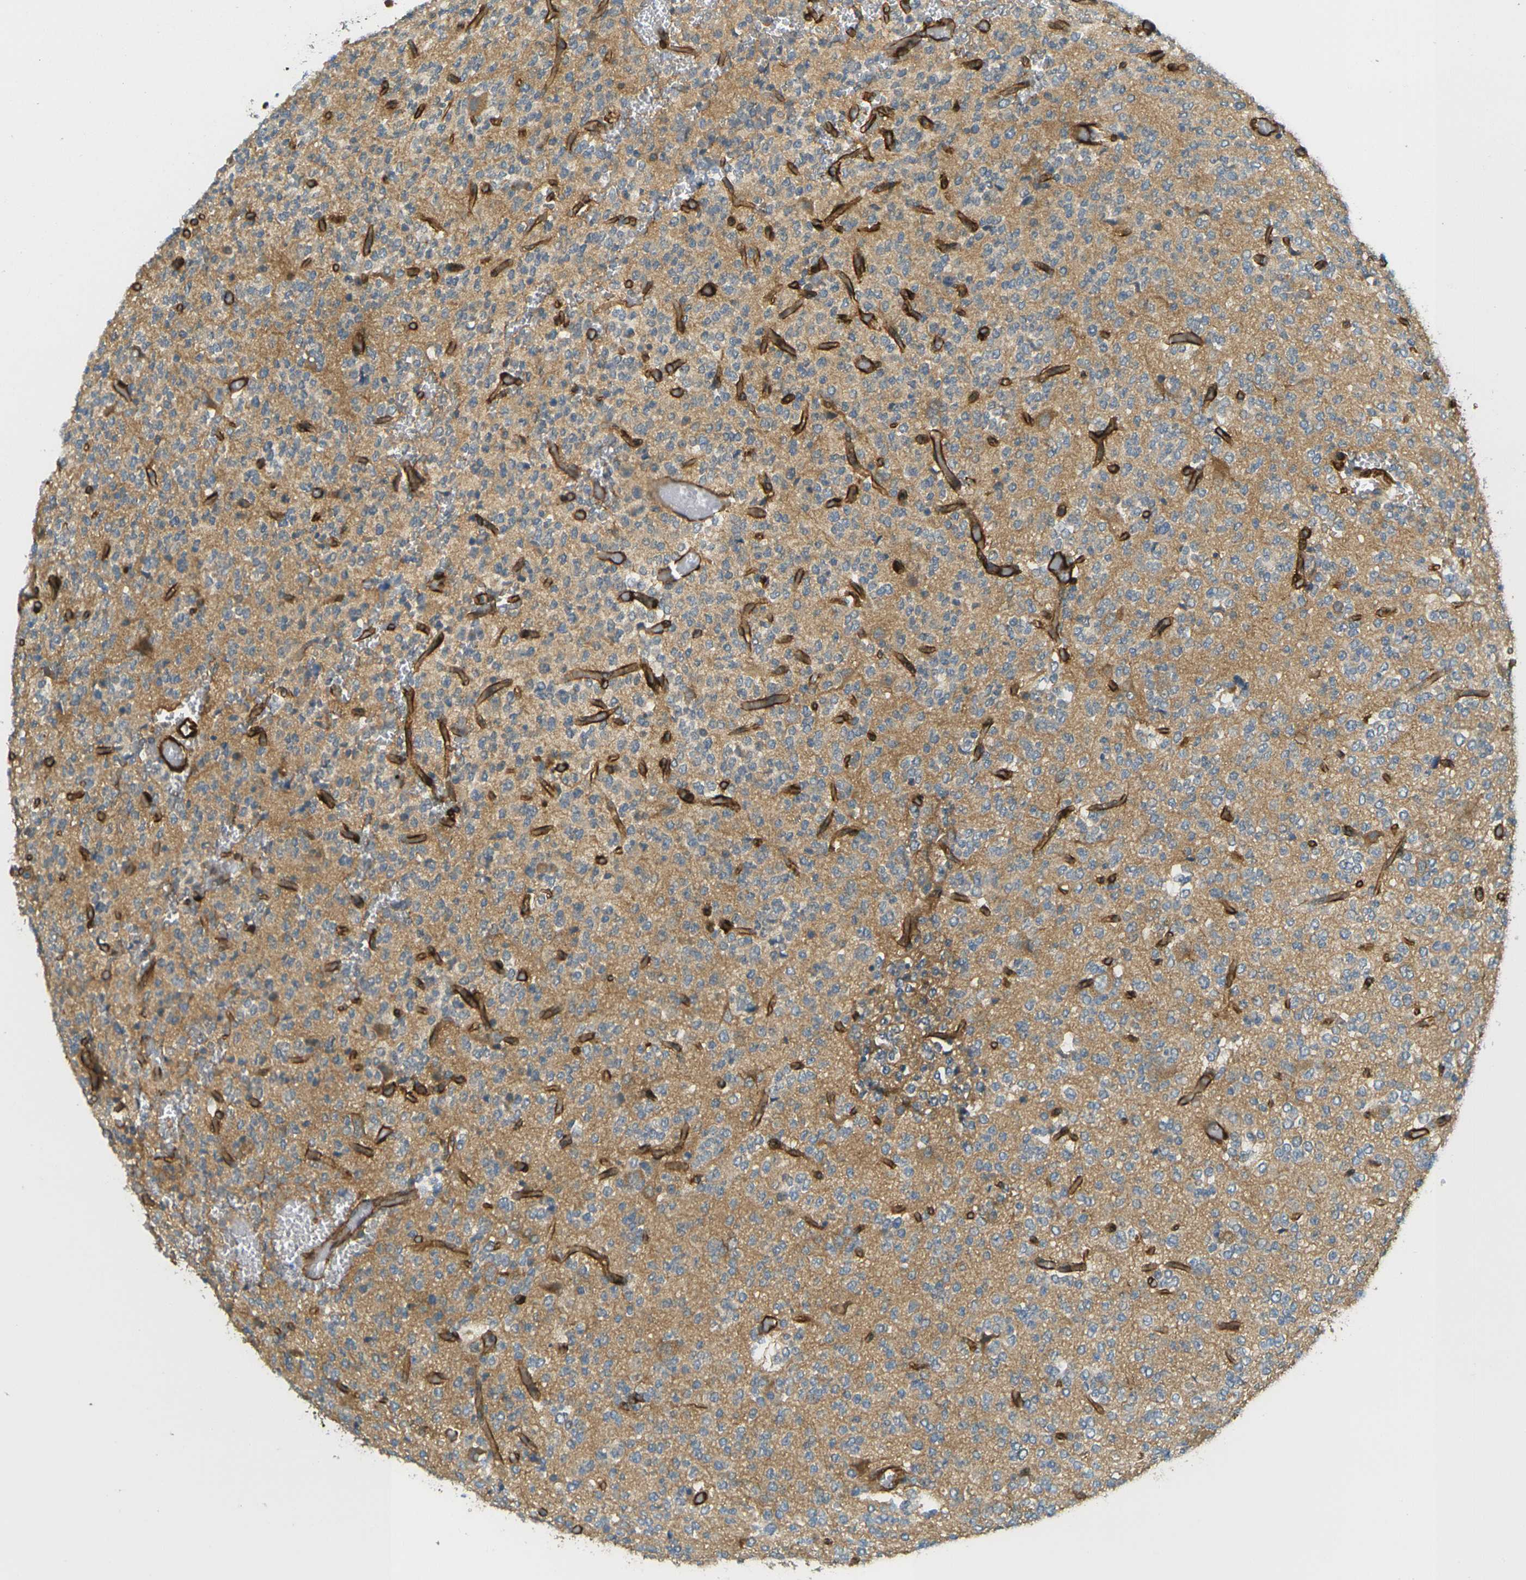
{"staining": {"intensity": "moderate", "quantity": ">75%", "location": "cytoplasmic/membranous"}, "tissue": "glioma", "cell_type": "Tumor cells", "image_type": "cancer", "snomed": [{"axis": "morphology", "description": "Glioma, malignant, Low grade"}, {"axis": "topography", "description": "Brain"}], "caption": "IHC (DAB (3,3'-diaminobenzidine)) staining of human glioma exhibits moderate cytoplasmic/membranous protein positivity in approximately >75% of tumor cells.", "gene": "CYTH3", "patient": {"sex": "male", "age": 38}}